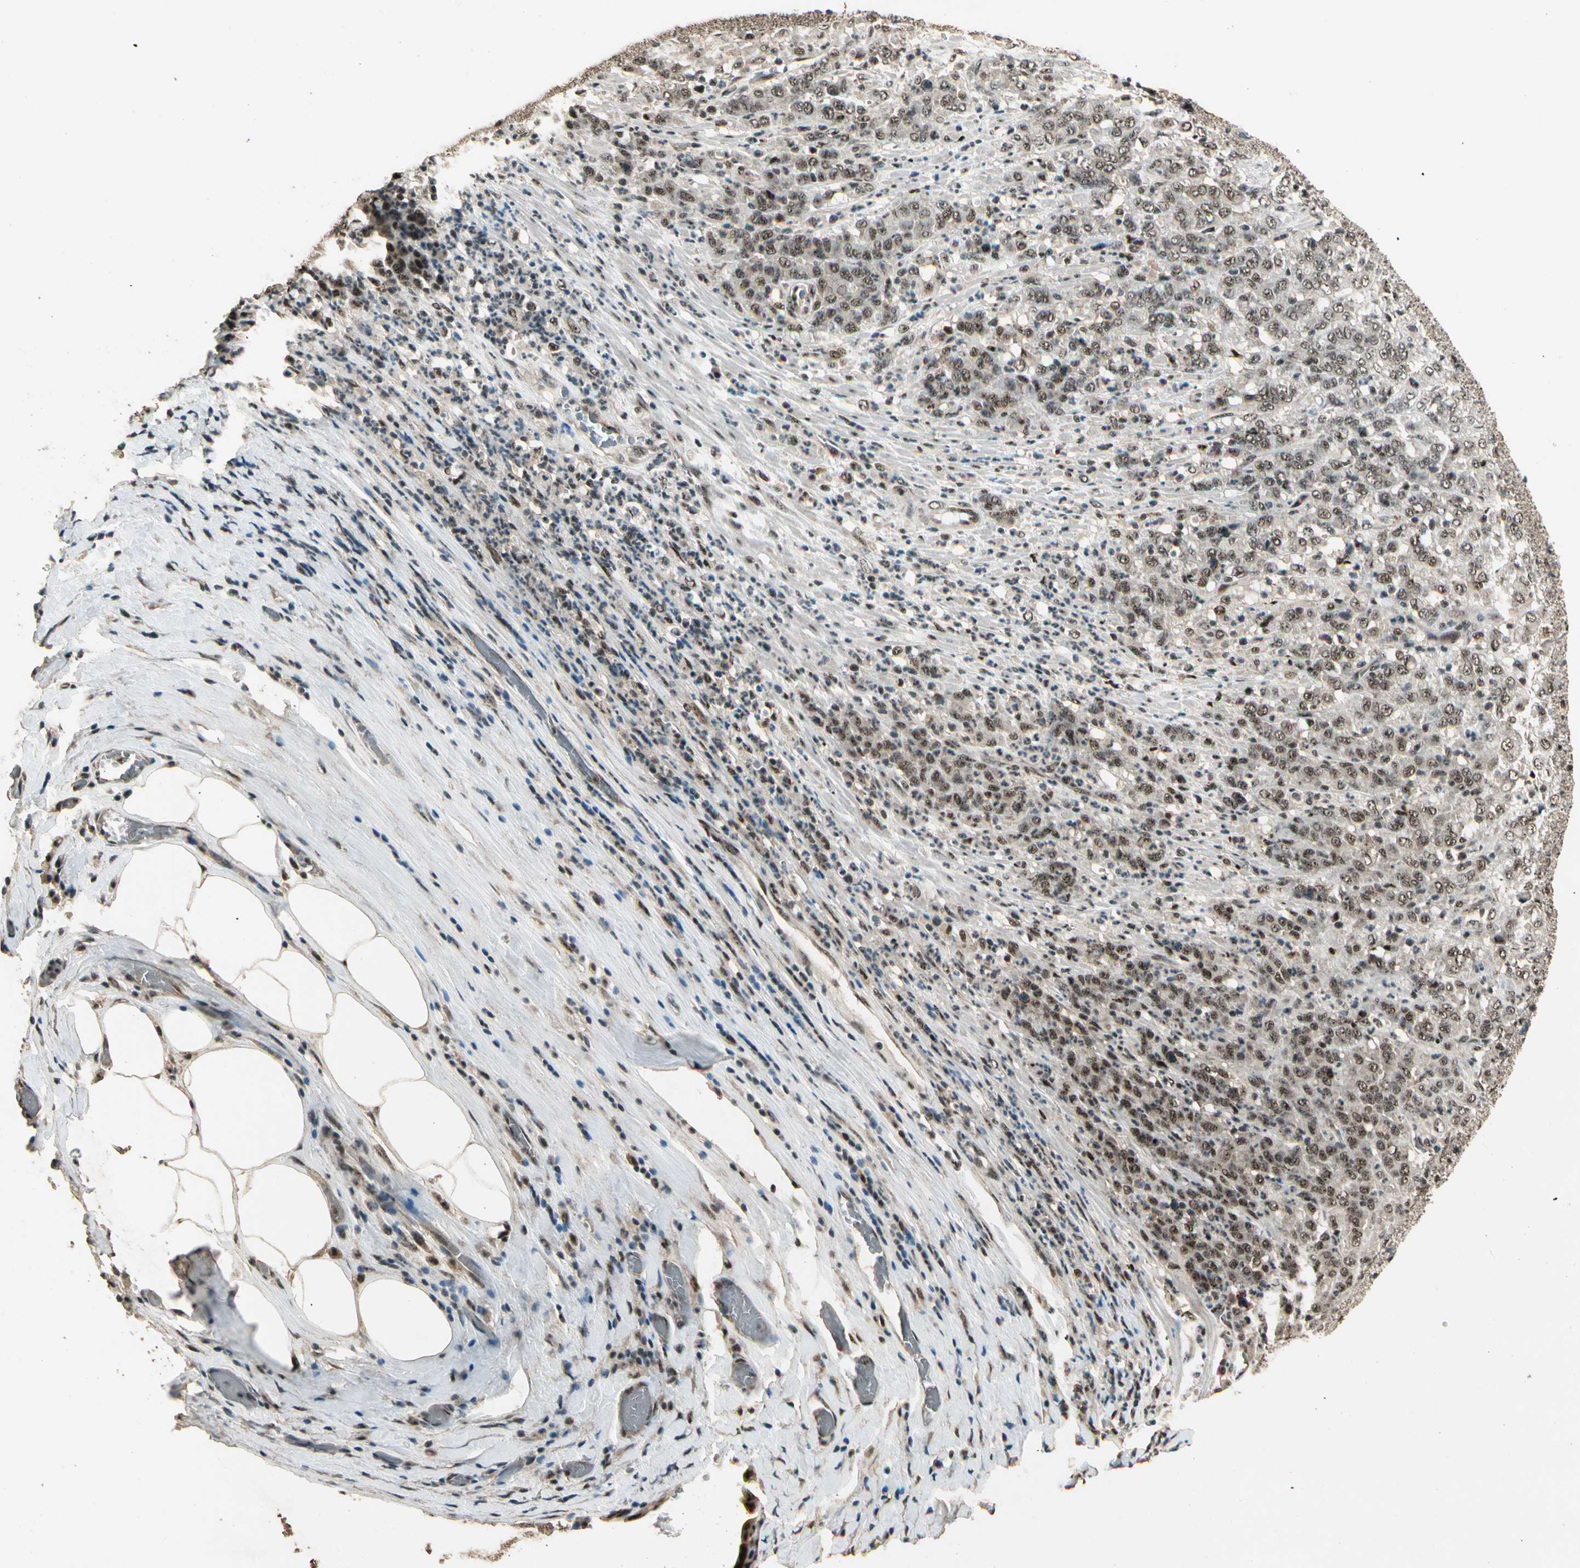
{"staining": {"intensity": "moderate", "quantity": ">75%", "location": "nuclear"}, "tissue": "stomach cancer", "cell_type": "Tumor cells", "image_type": "cancer", "snomed": [{"axis": "morphology", "description": "Adenocarcinoma, NOS"}, {"axis": "topography", "description": "Stomach, lower"}], "caption": "Immunohistochemical staining of adenocarcinoma (stomach) reveals medium levels of moderate nuclear protein expression in approximately >75% of tumor cells.", "gene": "RBM25", "patient": {"sex": "female", "age": 71}}